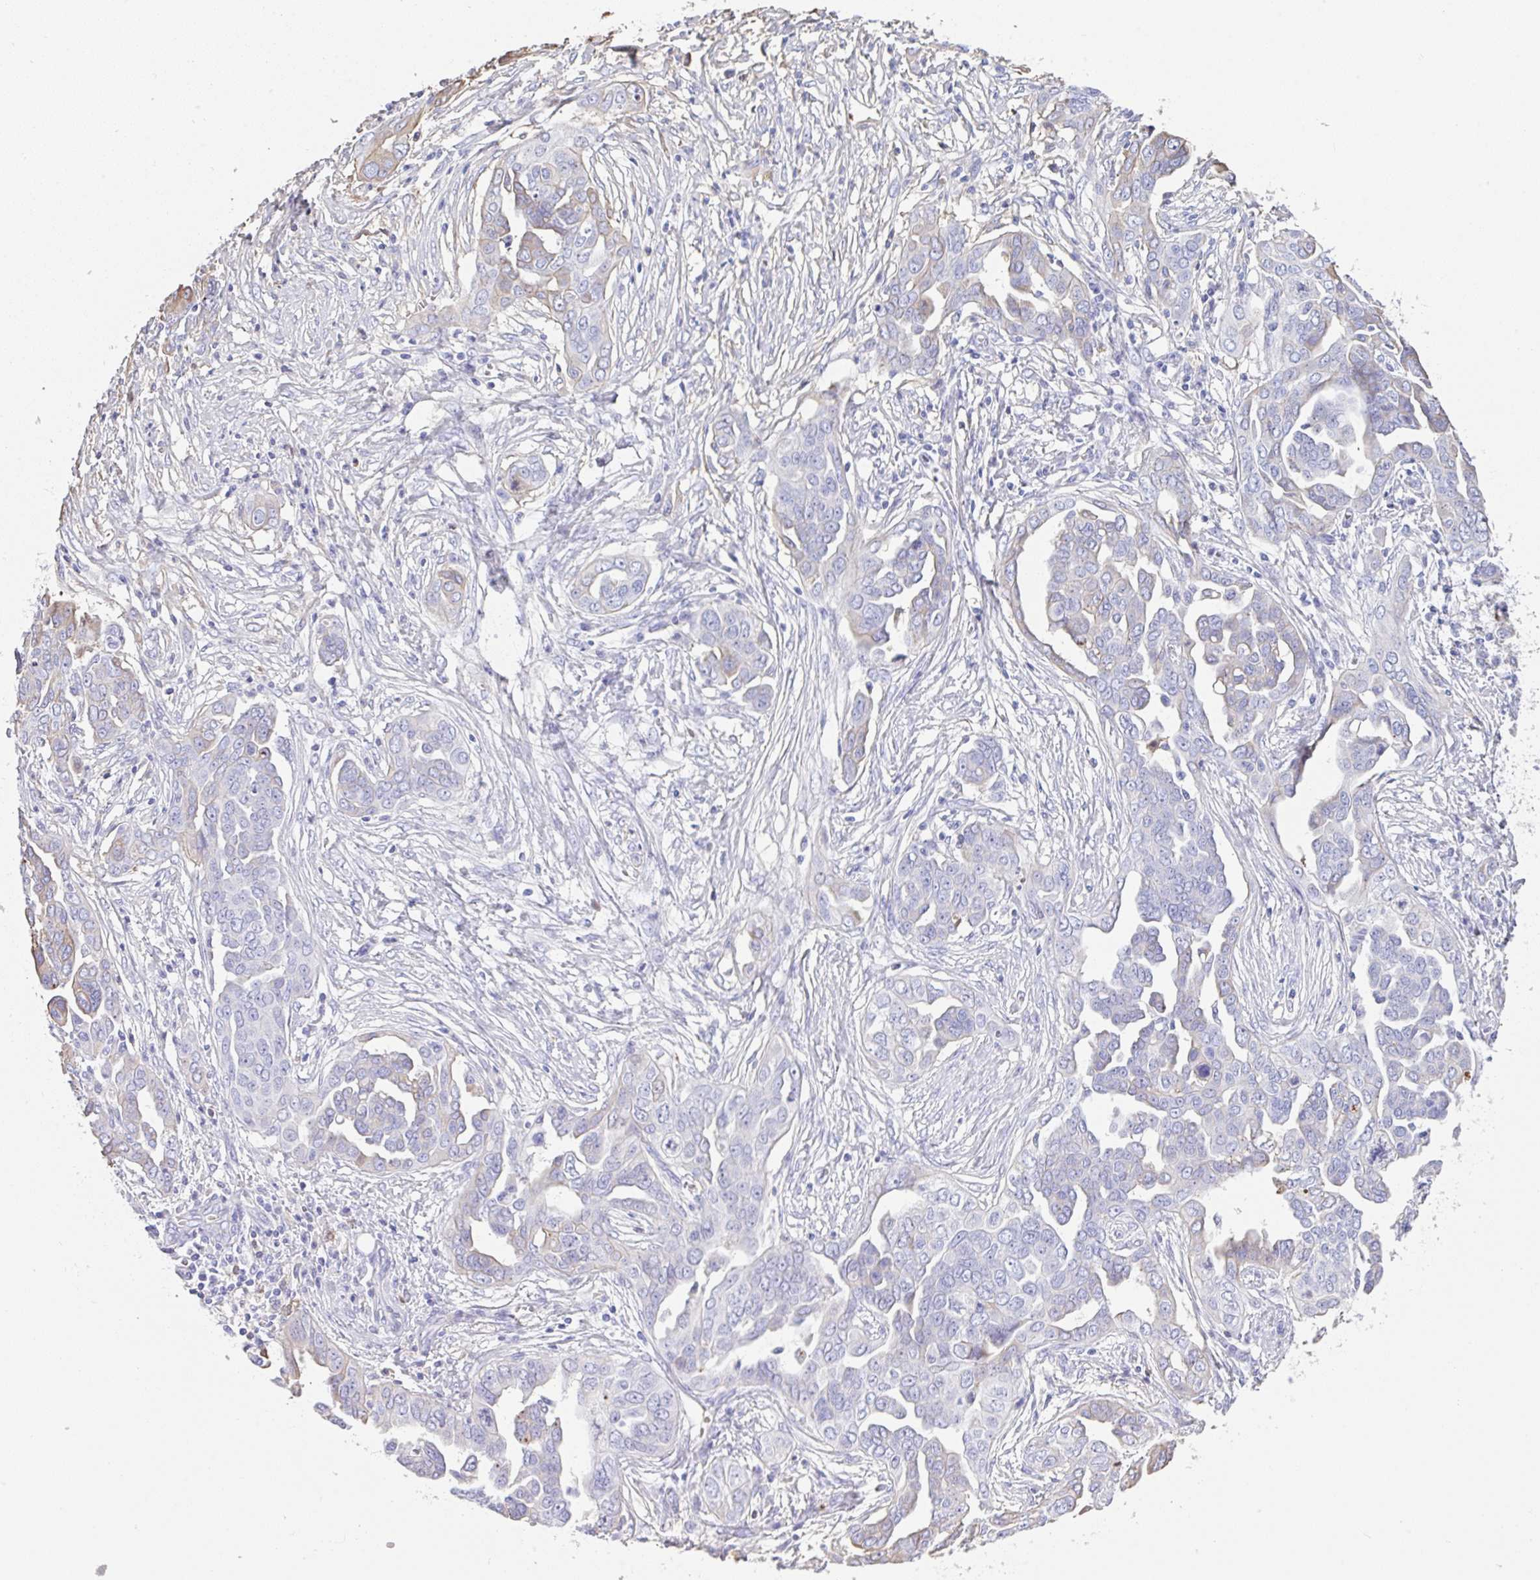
{"staining": {"intensity": "moderate", "quantity": "<25%", "location": "cytoplasmic/membranous"}, "tissue": "ovarian cancer", "cell_type": "Tumor cells", "image_type": "cancer", "snomed": [{"axis": "morphology", "description": "Cystadenocarcinoma, serous, NOS"}, {"axis": "topography", "description": "Ovary"}], "caption": "Ovarian cancer stained with DAB (3,3'-diaminobenzidine) IHC shows low levels of moderate cytoplasmic/membranous positivity in approximately <25% of tumor cells. (Brightfield microscopy of DAB IHC at high magnification).", "gene": "HOXC12", "patient": {"sex": "female", "age": 59}}